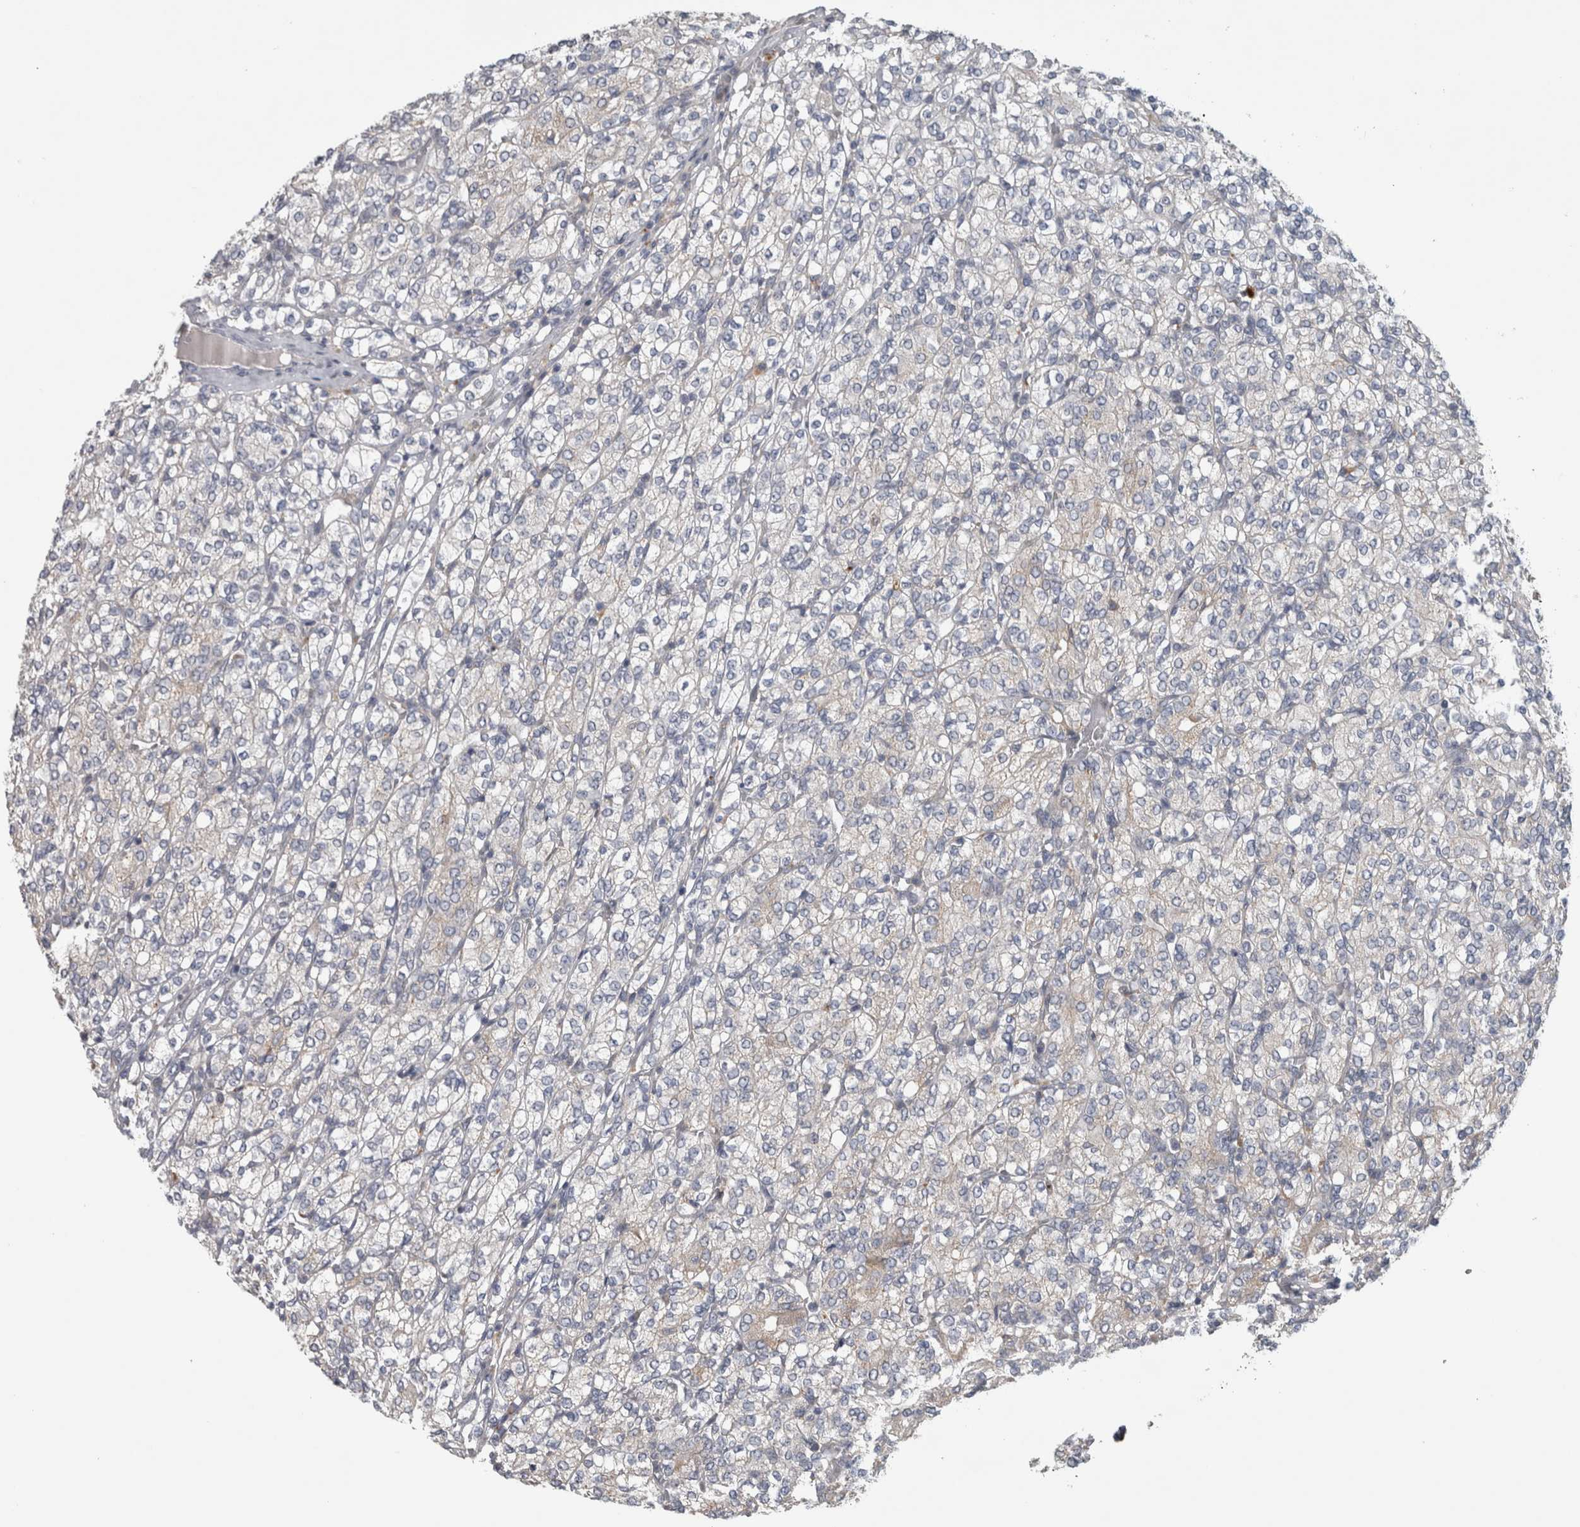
{"staining": {"intensity": "negative", "quantity": "none", "location": "none"}, "tissue": "renal cancer", "cell_type": "Tumor cells", "image_type": "cancer", "snomed": [{"axis": "morphology", "description": "Adenocarcinoma, NOS"}, {"axis": "topography", "description": "Kidney"}], "caption": "Renal cancer was stained to show a protein in brown. There is no significant staining in tumor cells.", "gene": "ATXN2", "patient": {"sex": "male", "age": 77}}